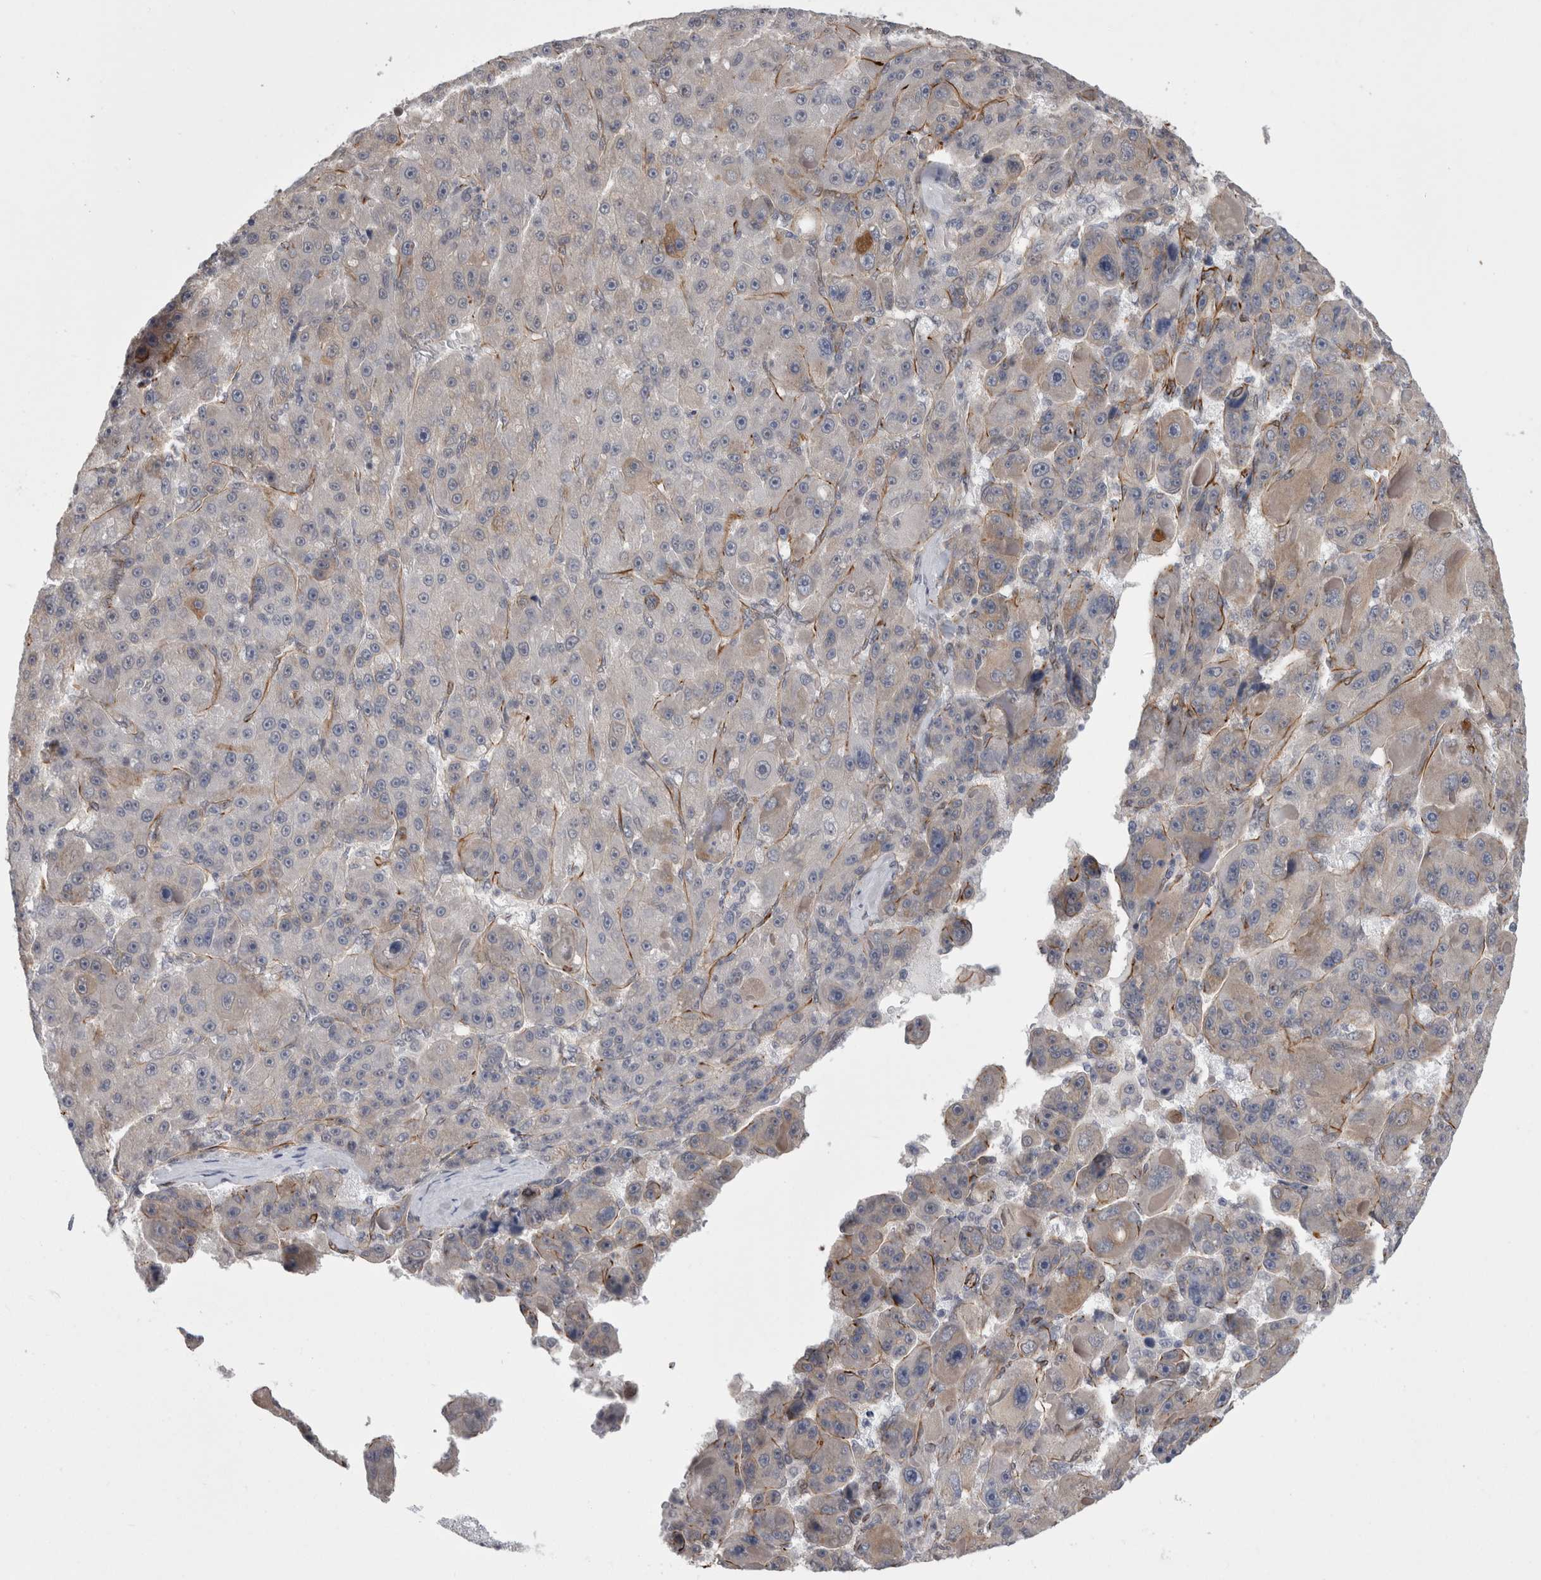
{"staining": {"intensity": "moderate", "quantity": "<25%", "location": "cytoplasmic/membranous"}, "tissue": "liver cancer", "cell_type": "Tumor cells", "image_type": "cancer", "snomed": [{"axis": "morphology", "description": "Carcinoma, Hepatocellular, NOS"}, {"axis": "topography", "description": "Liver"}], "caption": "IHC histopathology image of neoplastic tissue: human liver hepatocellular carcinoma stained using immunohistochemistry (IHC) shows low levels of moderate protein expression localized specifically in the cytoplasmic/membranous of tumor cells, appearing as a cytoplasmic/membranous brown color.", "gene": "FAM83H", "patient": {"sex": "male", "age": 76}}